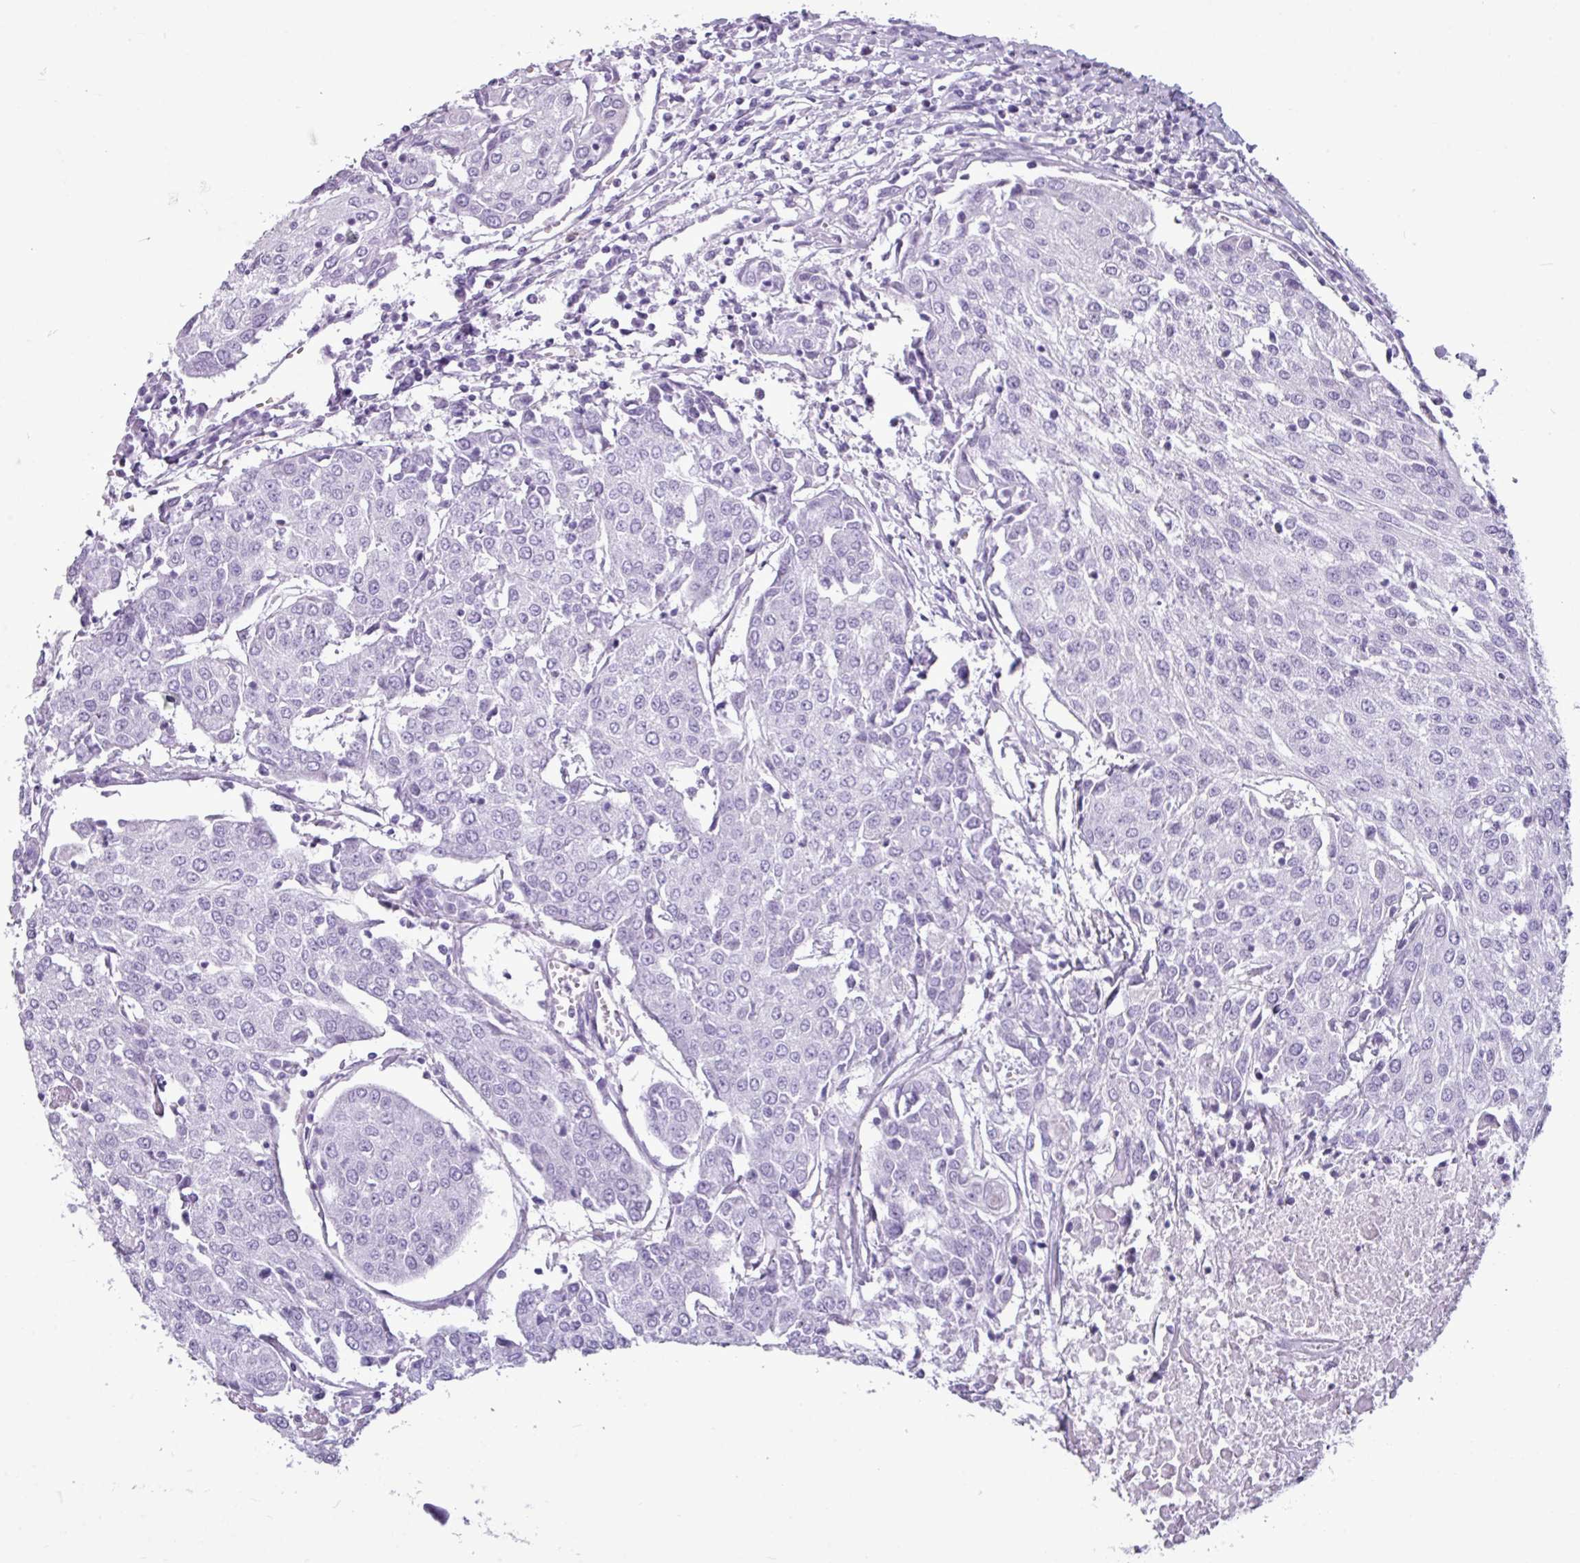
{"staining": {"intensity": "negative", "quantity": "none", "location": "none"}, "tissue": "urothelial cancer", "cell_type": "Tumor cells", "image_type": "cancer", "snomed": [{"axis": "morphology", "description": "Urothelial carcinoma, High grade"}, {"axis": "topography", "description": "Urinary bladder"}], "caption": "Urothelial cancer was stained to show a protein in brown. There is no significant expression in tumor cells.", "gene": "AMY1B", "patient": {"sex": "female", "age": 85}}